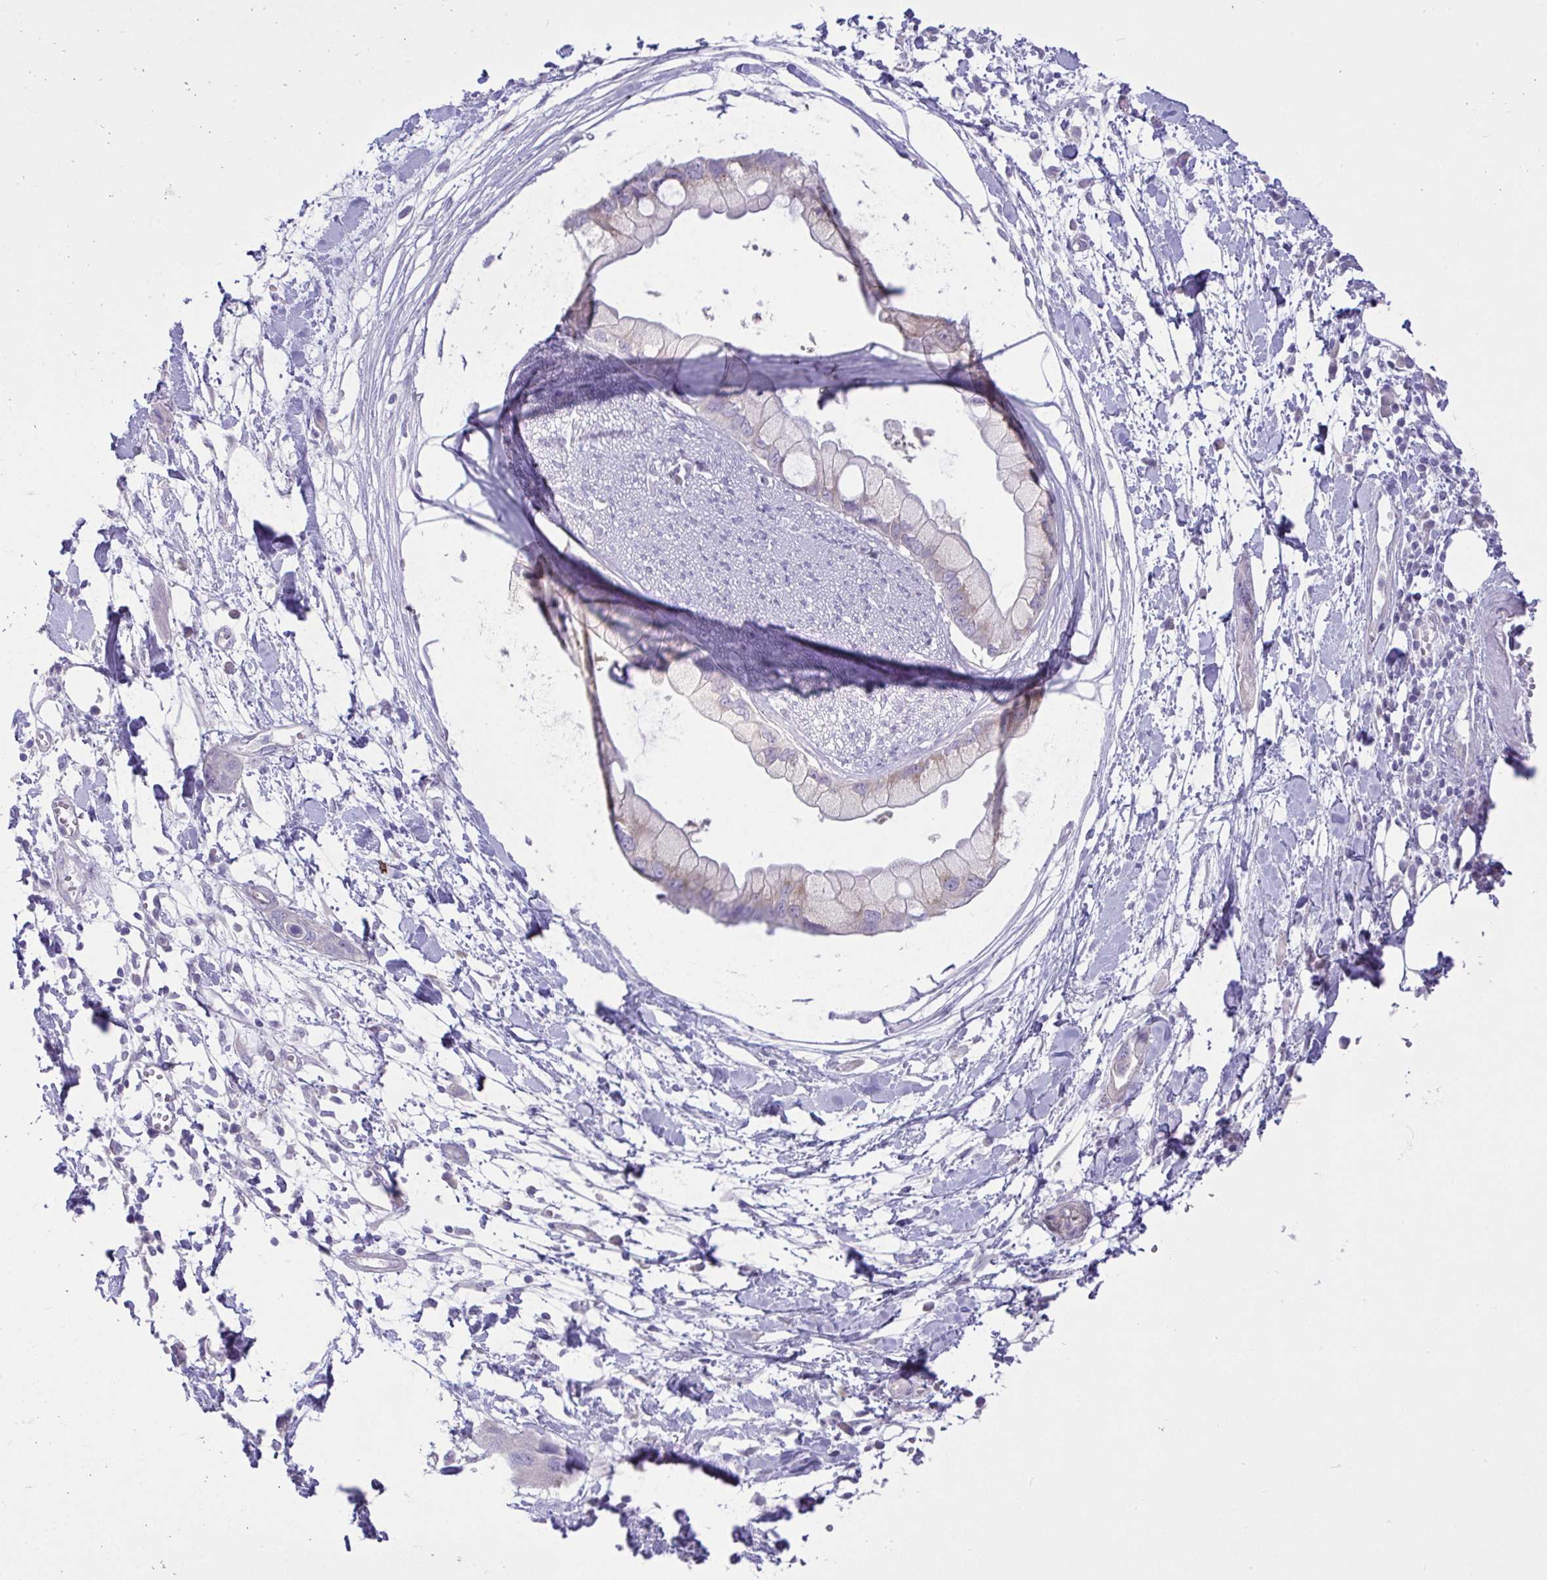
{"staining": {"intensity": "negative", "quantity": "none", "location": "none"}, "tissue": "pancreatic cancer", "cell_type": "Tumor cells", "image_type": "cancer", "snomed": [{"axis": "morphology", "description": "Adenocarcinoma, NOS"}, {"axis": "topography", "description": "Pancreas"}], "caption": "This is a image of immunohistochemistry staining of adenocarcinoma (pancreatic), which shows no expression in tumor cells.", "gene": "C4orf33", "patient": {"sex": "female", "age": 73}}